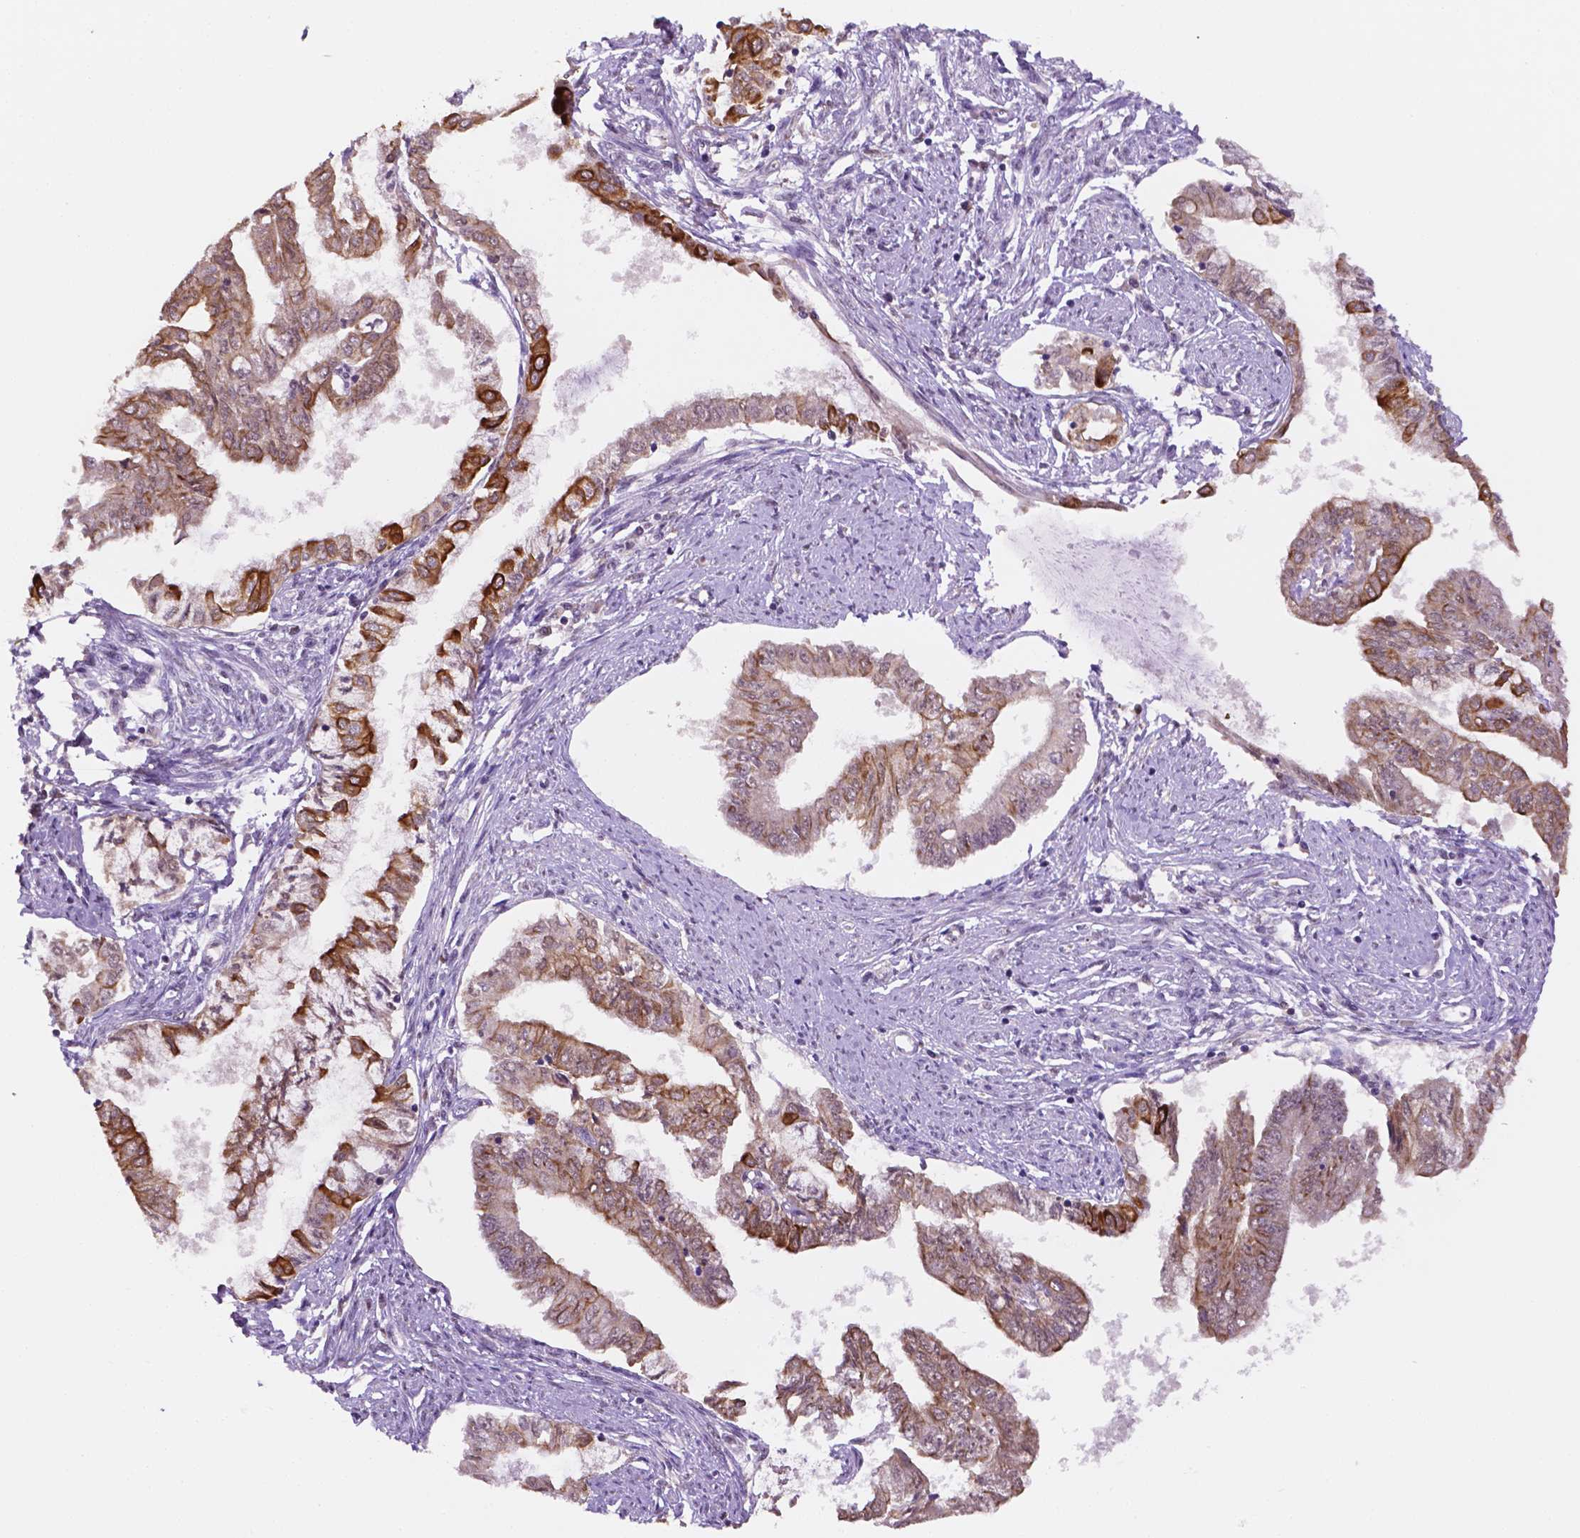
{"staining": {"intensity": "moderate", "quantity": ">75%", "location": "cytoplasmic/membranous"}, "tissue": "endometrial cancer", "cell_type": "Tumor cells", "image_type": "cancer", "snomed": [{"axis": "morphology", "description": "Adenocarcinoma, NOS"}, {"axis": "topography", "description": "Endometrium"}], "caption": "Immunohistochemistry (DAB (3,3'-diaminobenzidine)) staining of endometrial adenocarcinoma shows moderate cytoplasmic/membranous protein positivity in approximately >75% of tumor cells.", "gene": "SHLD3", "patient": {"sex": "female", "age": 76}}